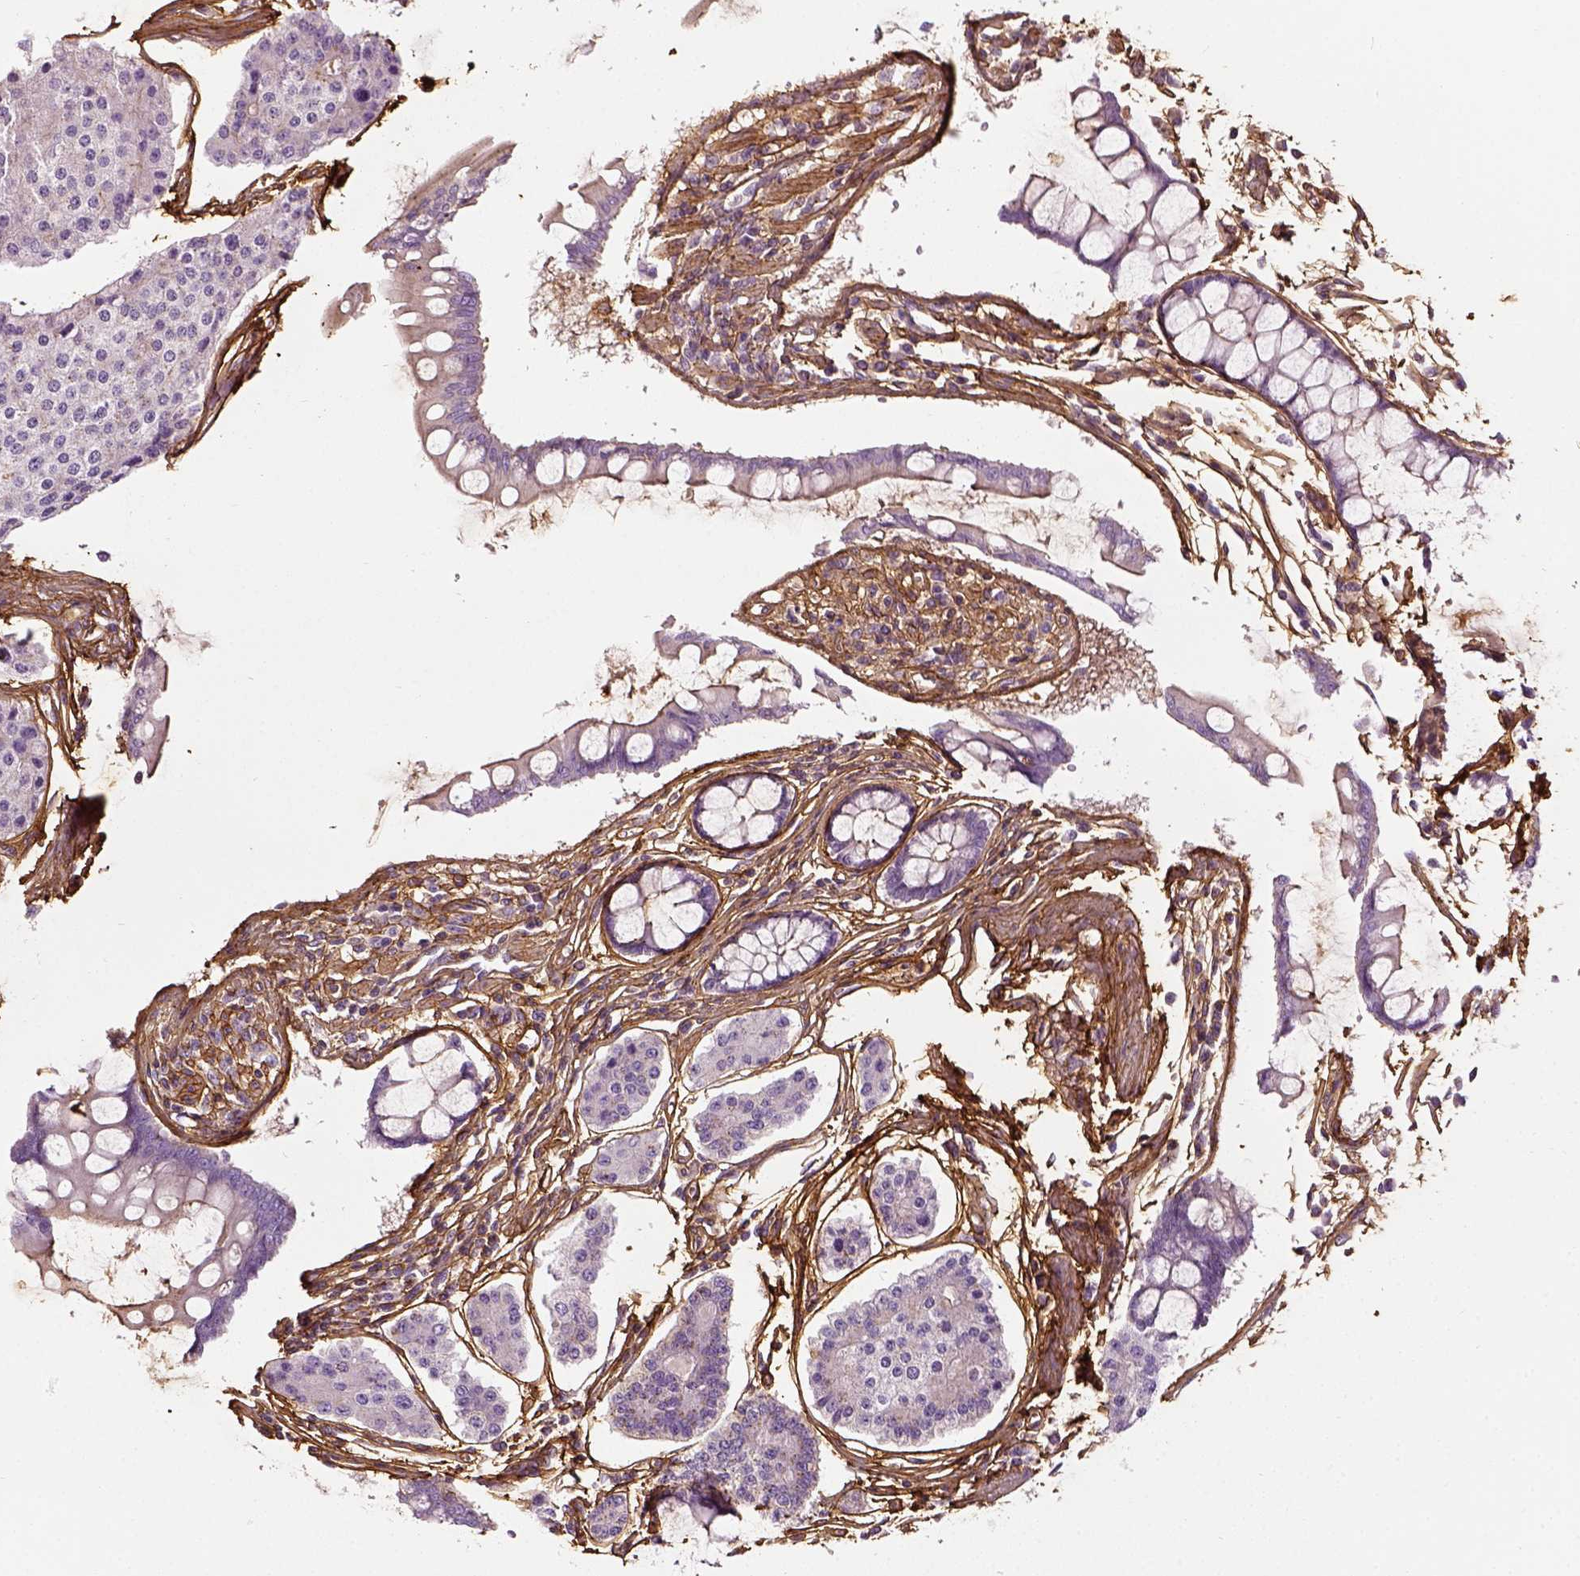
{"staining": {"intensity": "negative", "quantity": "none", "location": "none"}, "tissue": "carcinoid", "cell_type": "Tumor cells", "image_type": "cancer", "snomed": [{"axis": "morphology", "description": "Carcinoid, malignant, NOS"}, {"axis": "topography", "description": "Small intestine"}], "caption": "Human malignant carcinoid stained for a protein using IHC demonstrates no staining in tumor cells.", "gene": "COL6A2", "patient": {"sex": "female", "age": 65}}